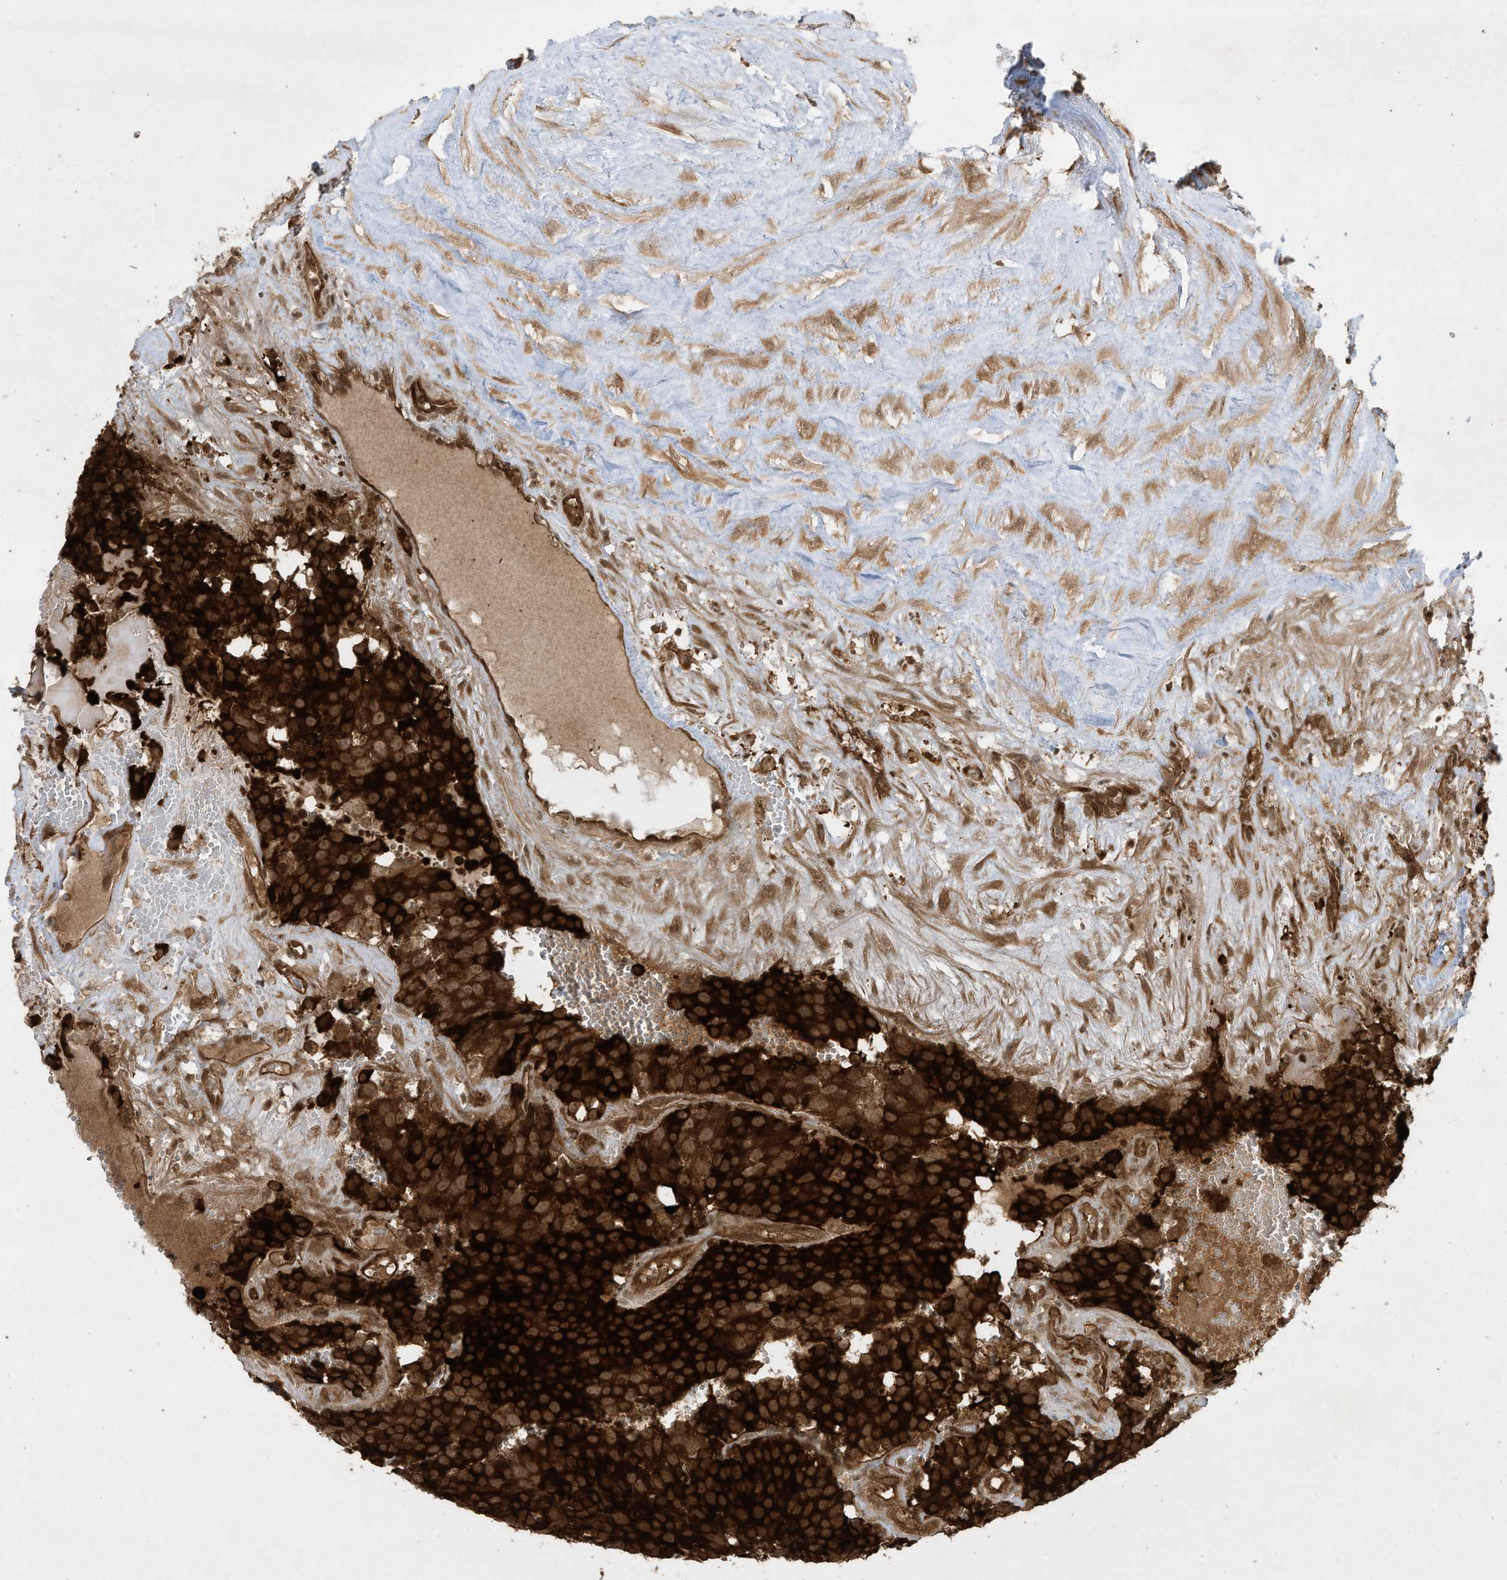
{"staining": {"intensity": "strong", "quantity": ">75%", "location": "cytoplasmic/membranous"}, "tissue": "testis cancer", "cell_type": "Tumor cells", "image_type": "cancer", "snomed": [{"axis": "morphology", "description": "Seminoma, NOS"}, {"axis": "topography", "description": "Testis"}], "caption": "The micrograph shows staining of seminoma (testis), revealing strong cytoplasmic/membranous protein positivity (brown color) within tumor cells. Nuclei are stained in blue.", "gene": "CERT1", "patient": {"sex": "male", "age": 71}}